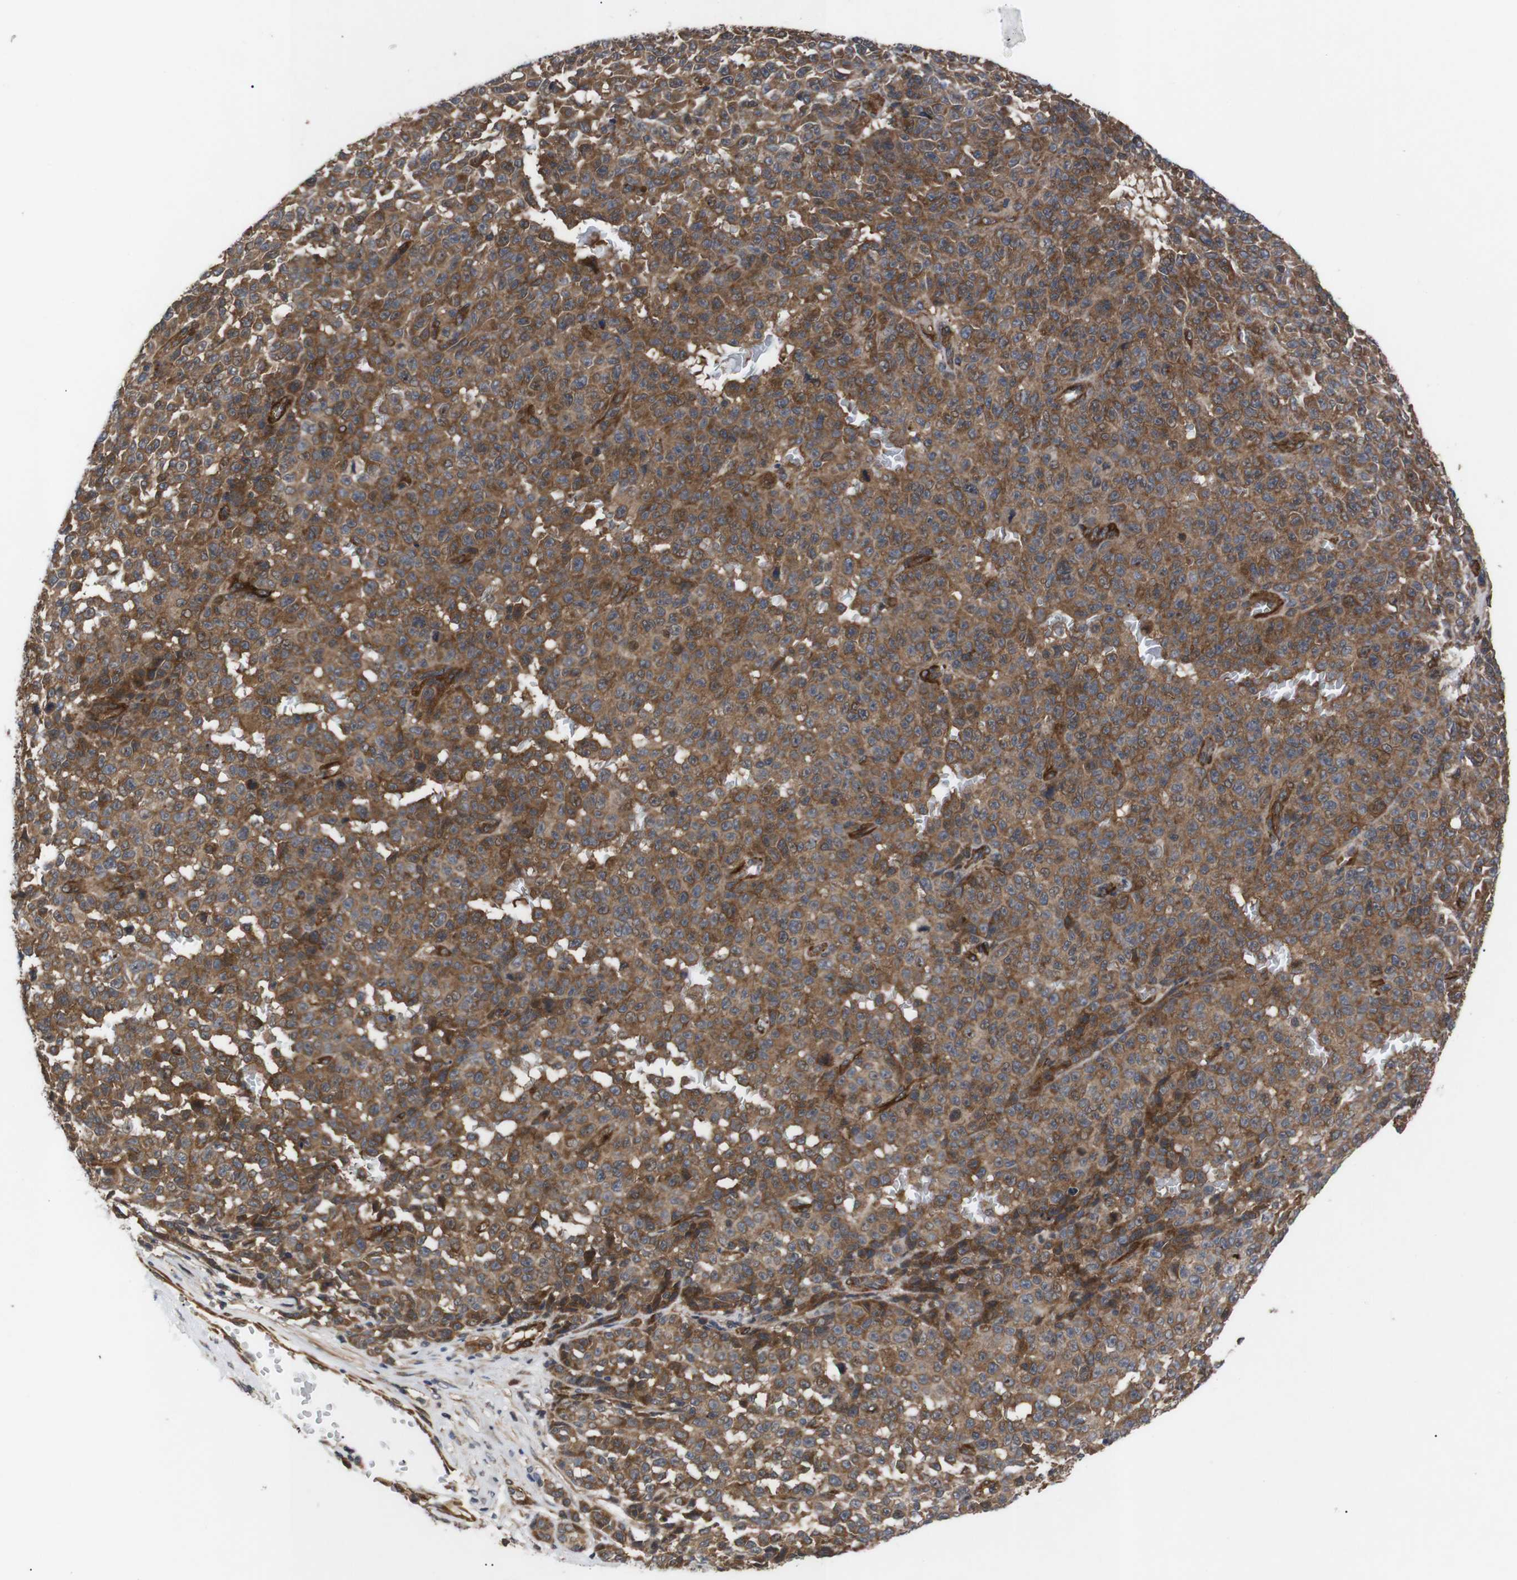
{"staining": {"intensity": "moderate", "quantity": ">75%", "location": "cytoplasmic/membranous"}, "tissue": "melanoma", "cell_type": "Tumor cells", "image_type": "cancer", "snomed": [{"axis": "morphology", "description": "Malignant melanoma, NOS"}, {"axis": "topography", "description": "Skin"}], "caption": "Immunohistochemistry (IHC) photomicrograph of human malignant melanoma stained for a protein (brown), which displays medium levels of moderate cytoplasmic/membranous staining in about >75% of tumor cells.", "gene": "PAWR", "patient": {"sex": "female", "age": 82}}